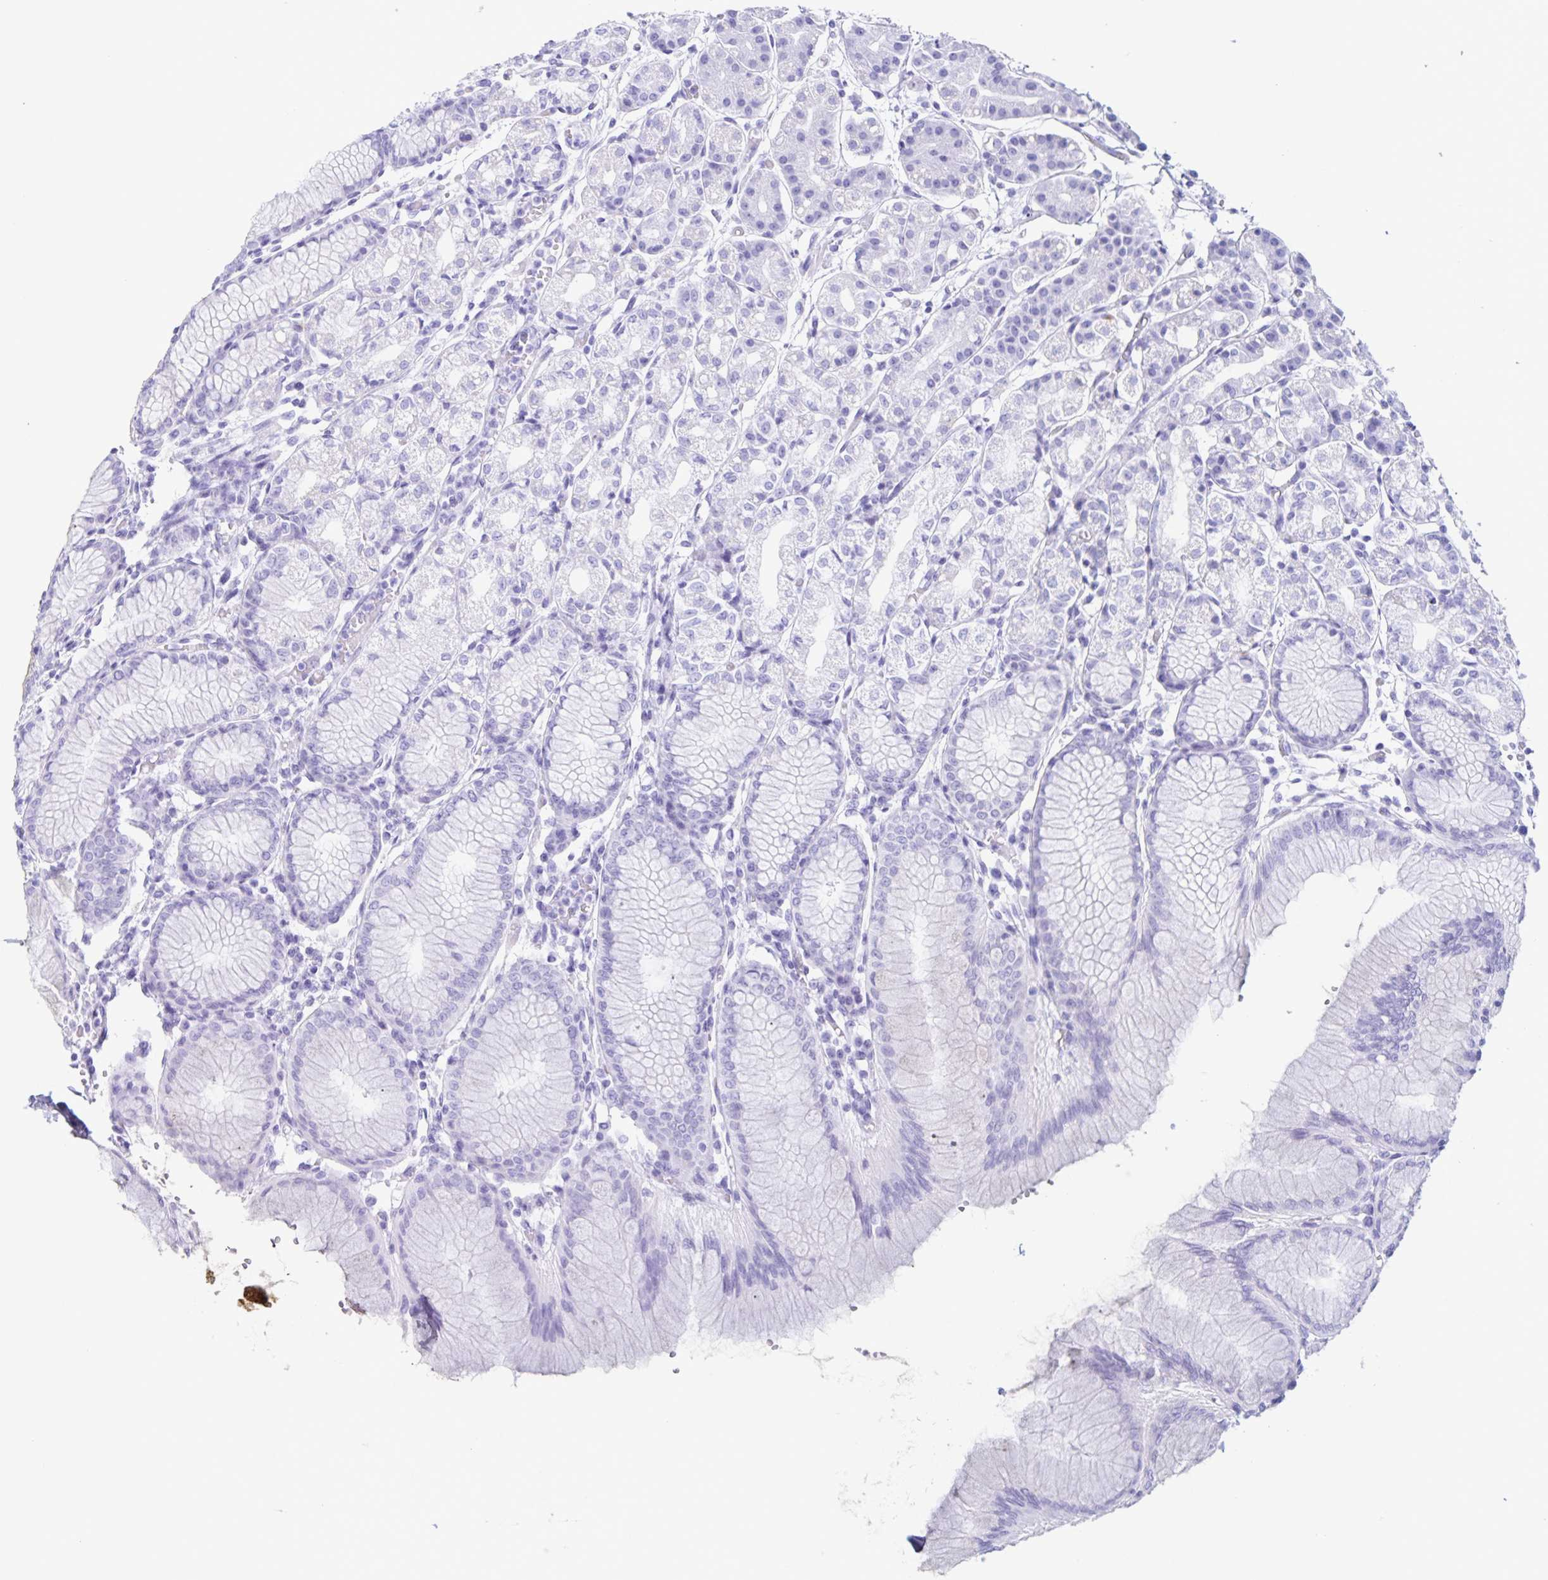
{"staining": {"intensity": "negative", "quantity": "none", "location": "none"}, "tissue": "stomach", "cell_type": "Glandular cells", "image_type": "normal", "snomed": [{"axis": "morphology", "description": "Normal tissue, NOS"}, {"axis": "topography", "description": "Stomach"}], "caption": "DAB (3,3'-diaminobenzidine) immunohistochemical staining of unremarkable stomach shows no significant positivity in glandular cells.", "gene": "C12orf56", "patient": {"sex": "female", "age": 57}}